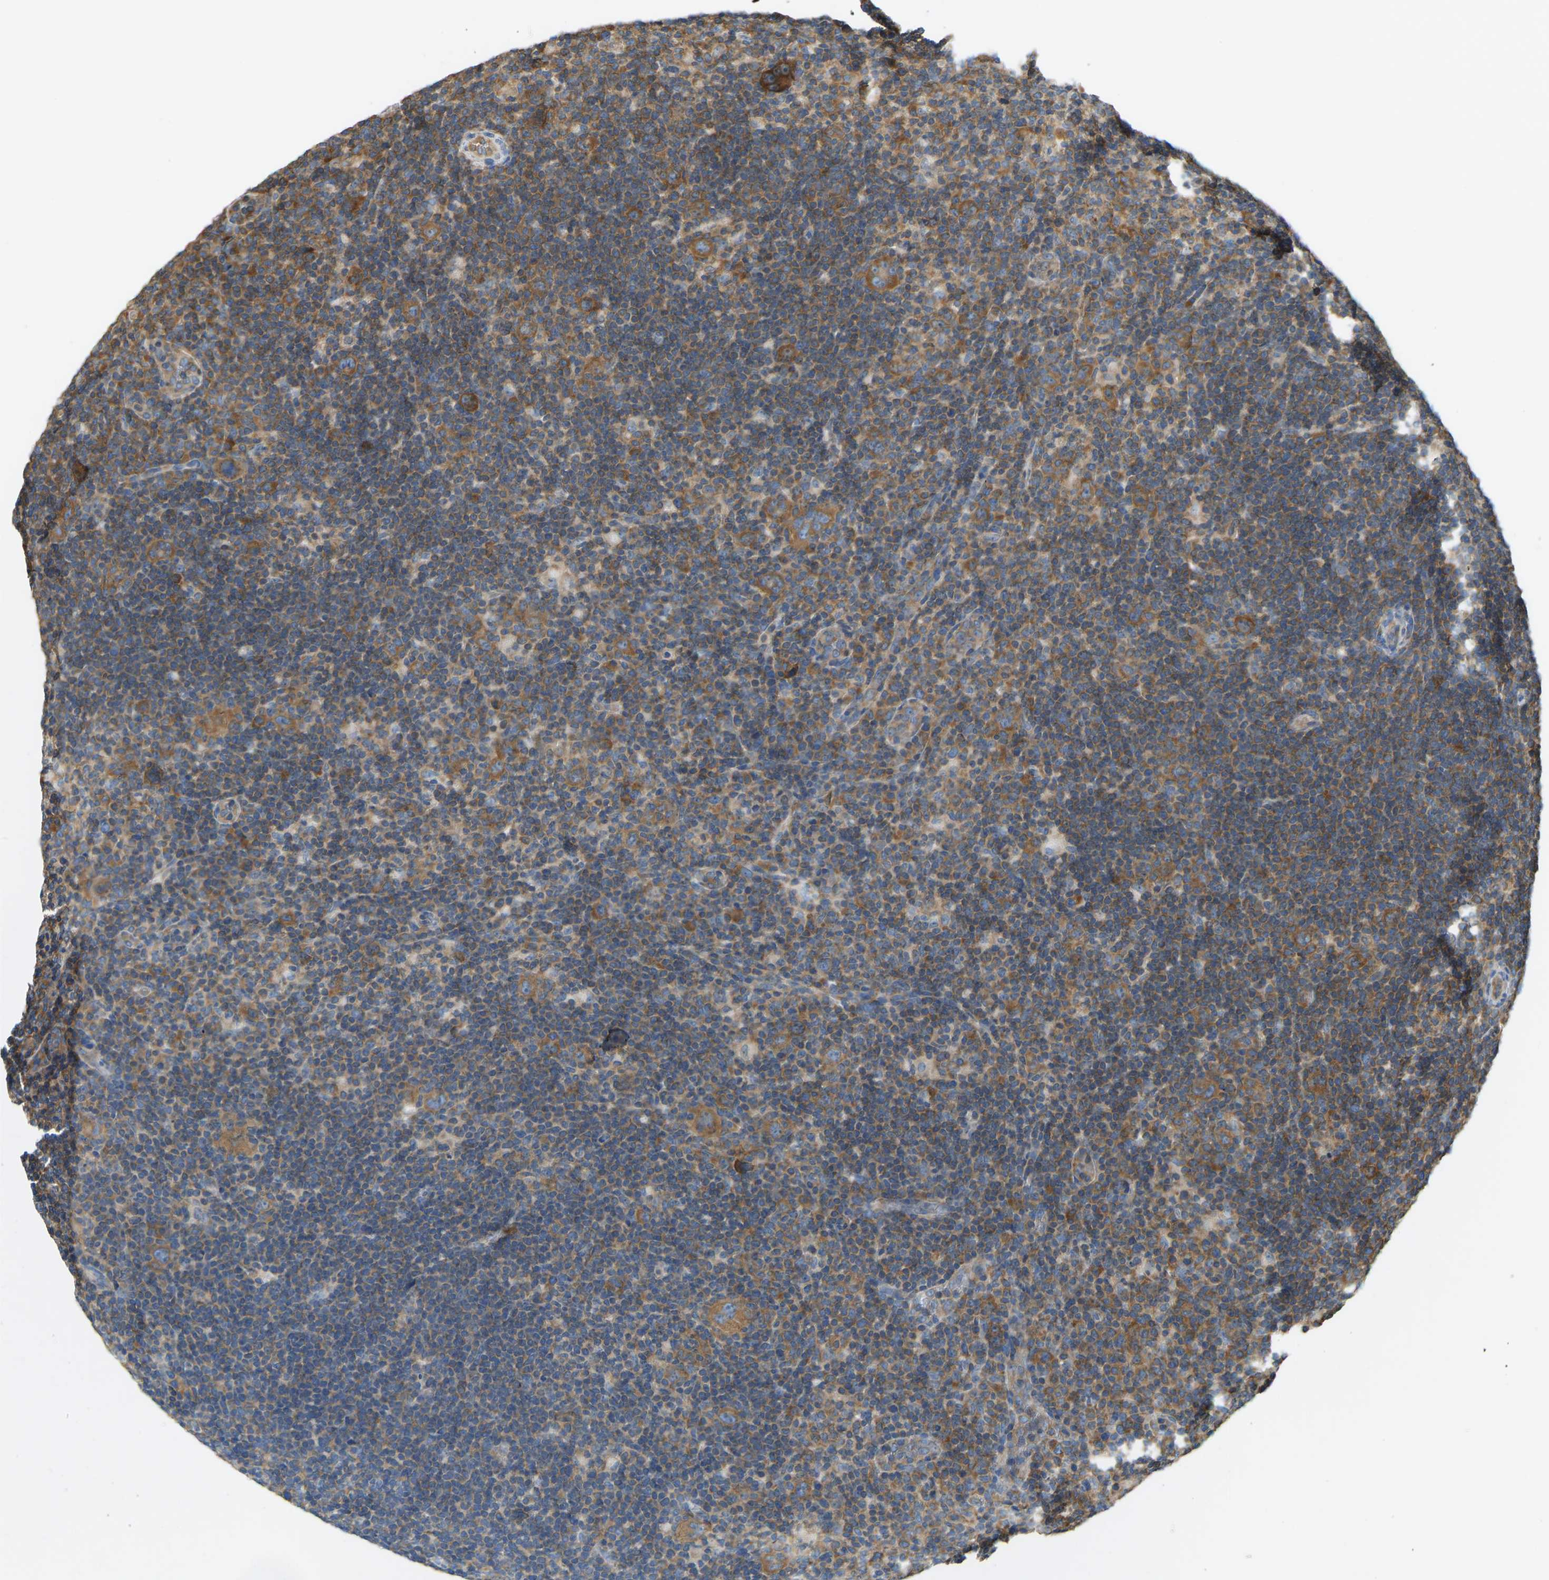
{"staining": {"intensity": "moderate", "quantity": ">75%", "location": "cytoplasmic/membranous"}, "tissue": "lymphoma", "cell_type": "Tumor cells", "image_type": "cancer", "snomed": [{"axis": "morphology", "description": "Hodgkin's disease, NOS"}, {"axis": "topography", "description": "Lymph node"}], "caption": "Brown immunohistochemical staining in Hodgkin's disease demonstrates moderate cytoplasmic/membranous staining in approximately >75% of tumor cells. The protein is stained brown, and the nuclei are stained in blue (DAB IHC with brightfield microscopy, high magnification).", "gene": "RPS6KB2", "patient": {"sex": "female", "age": 57}}